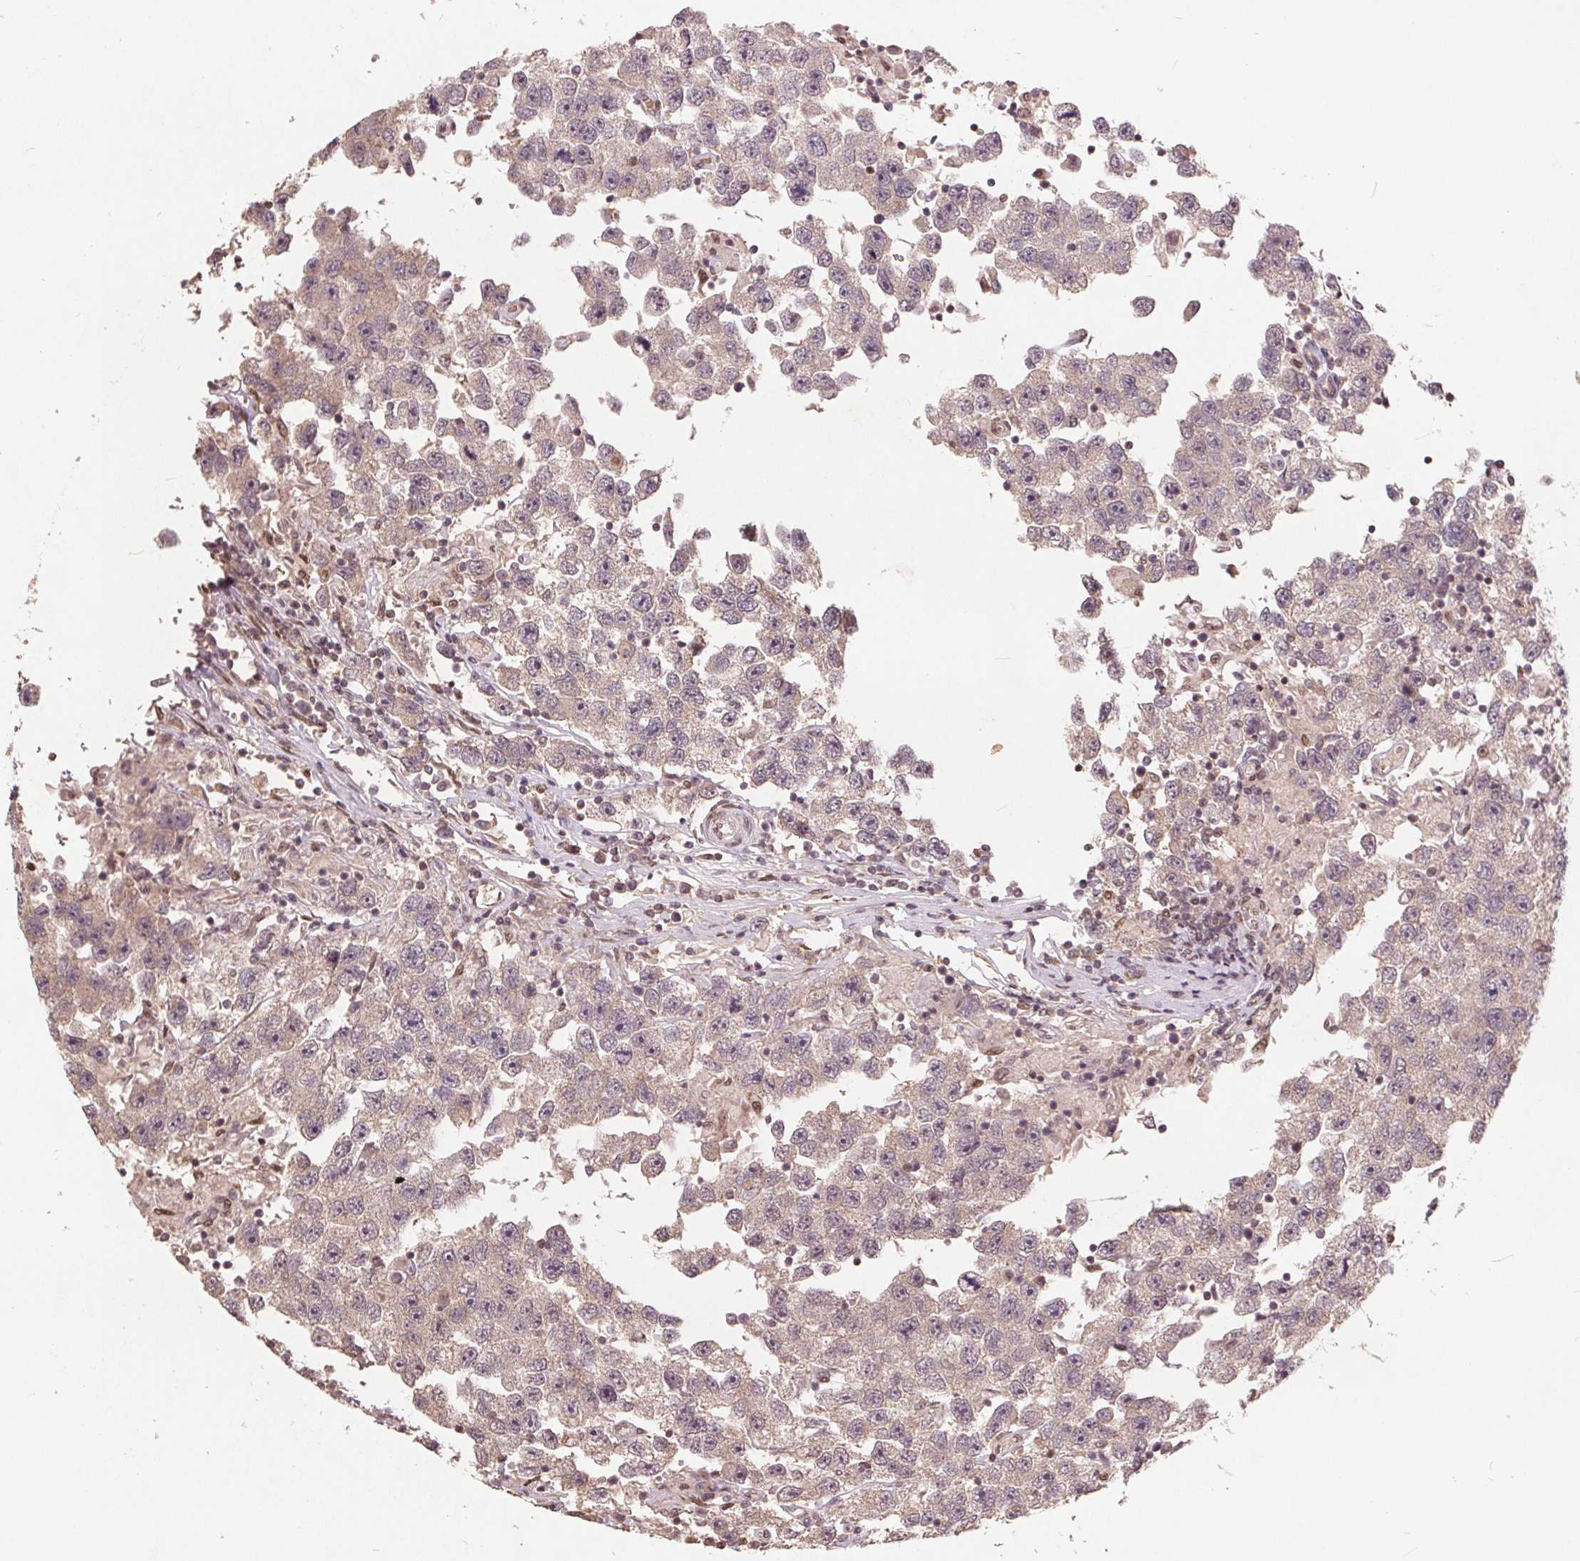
{"staining": {"intensity": "negative", "quantity": "none", "location": "none"}, "tissue": "testis cancer", "cell_type": "Tumor cells", "image_type": "cancer", "snomed": [{"axis": "morphology", "description": "Seminoma, NOS"}, {"axis": "topography", "description": "Testis"}], "caption": "There is no significant positivity in tumor cells of seminoma (testis).", "gene": "HIF1AN", "patient": {"sex": "male", "age": 26}}